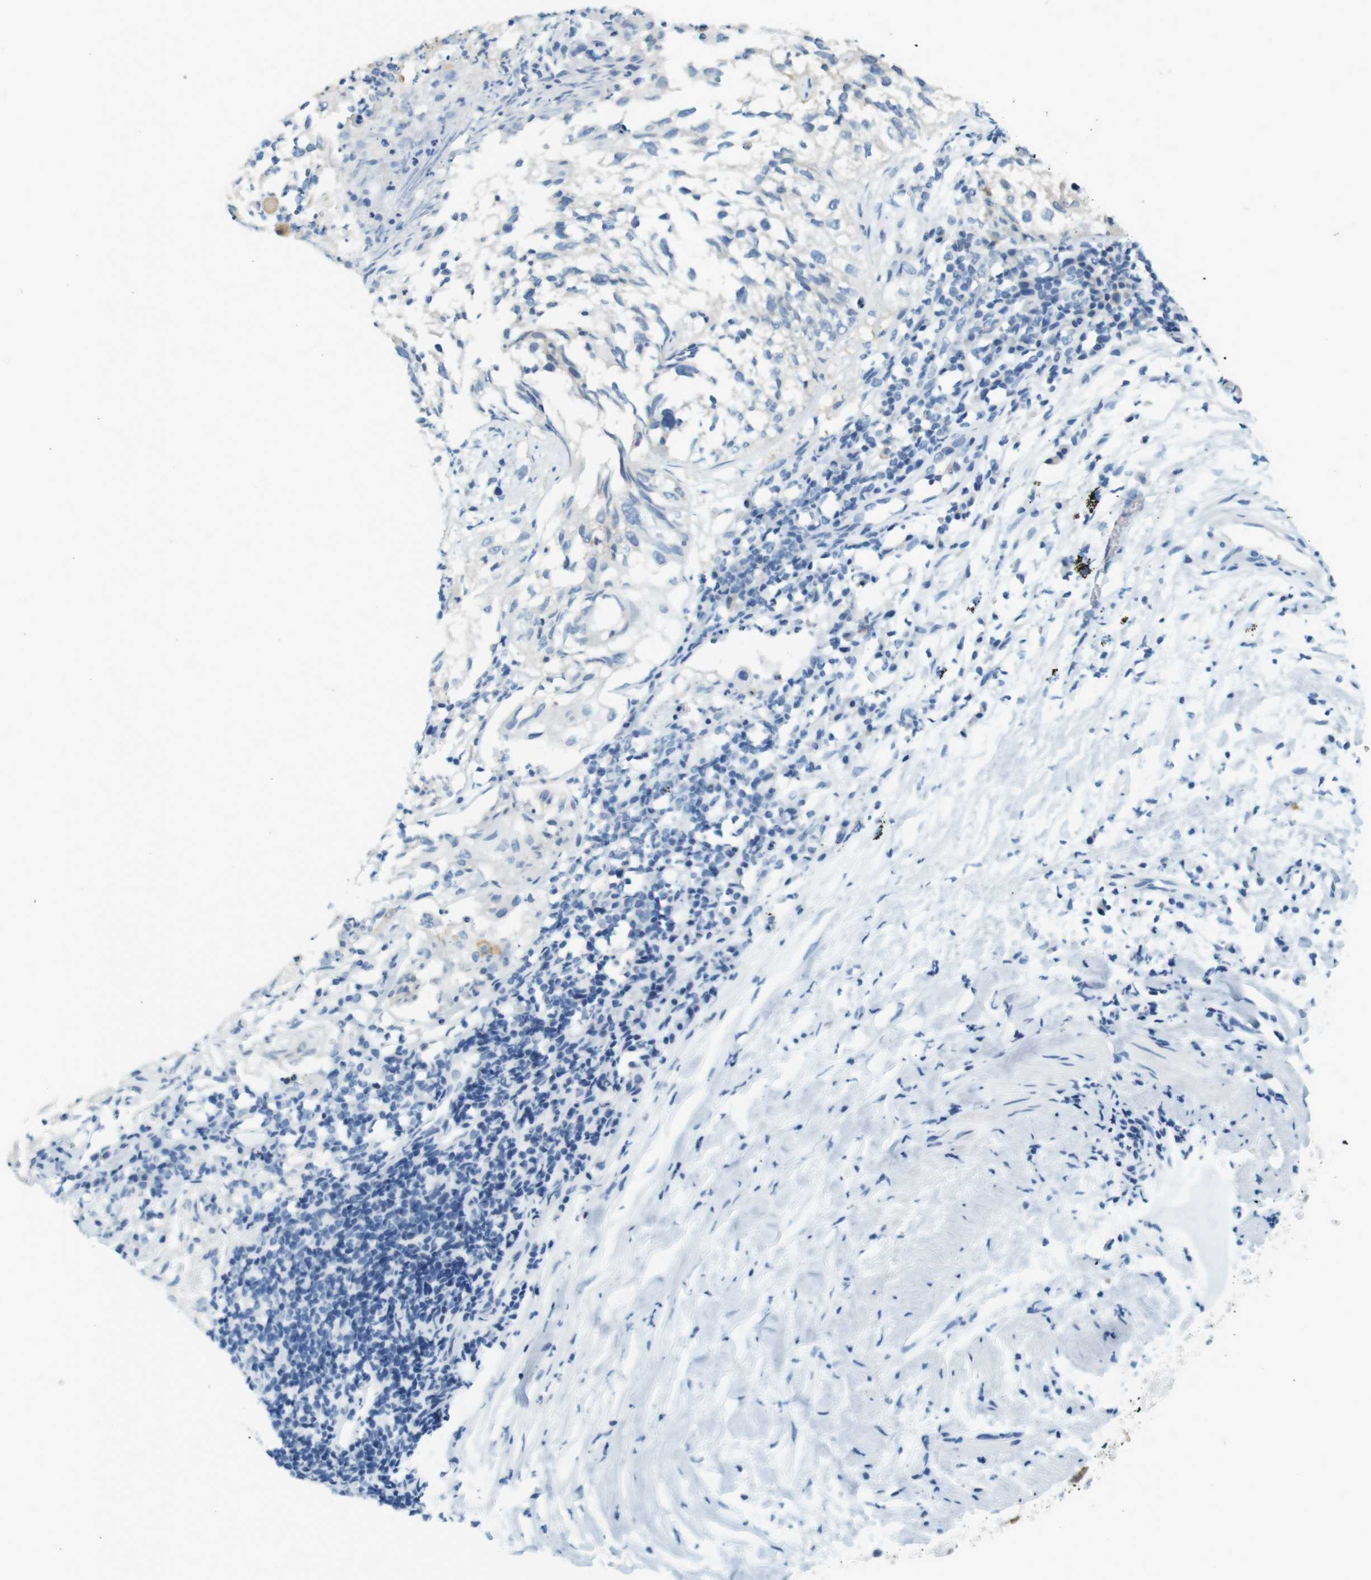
{"staining": {"intensity": "negative", "quantity": "none", "location": "none"}, "tissue": "lung cancer", "cell_type": "Tumor cells", "image_type": "cancer", "snomed": [{"axis": "morphology", "description": "Inflammation, NOS"}, {"axis": "morphology", "description": "Squamous cell carcinoma, NOS"}, {"axis": "topography", "description": "Lymph node"}, {"axis": "topography", "description": "Soft tissue"}, {"axis": "topography", "description": "Lung"}], "caption": "The image exhibits no staining of tumor cells in lung cancer (squamous cell carcinoma).", "gene": "LRRK2", "patient": {"sex": "male", "age": 66}}